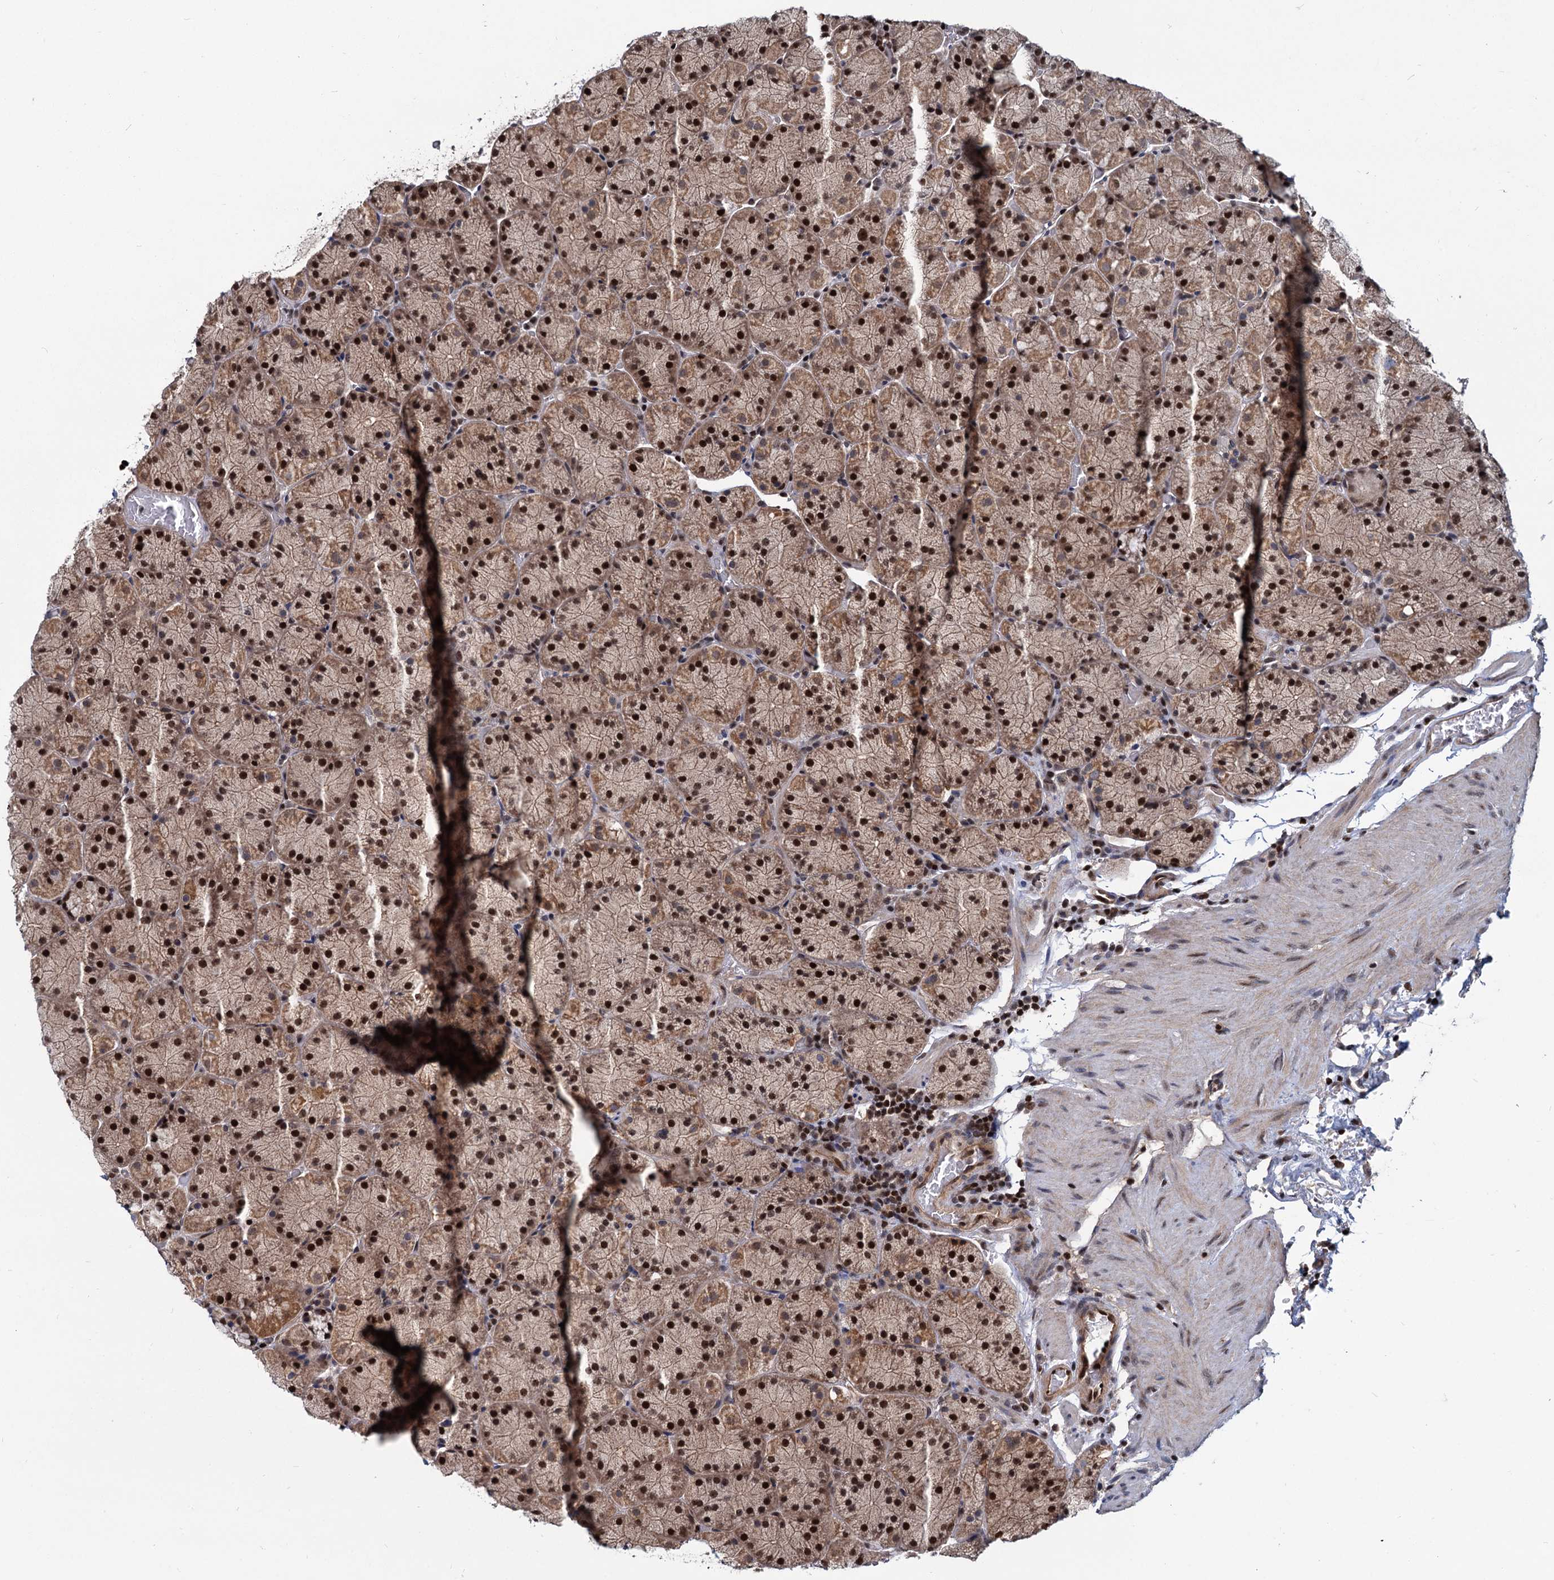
{"staining": {"intensity": "strong", "quantity": ">75%", "location": "cytoplasmic/membranous,nuclear"}, "tissue": "stomach", "cell_type": "Glandular cells", "image_type": "normal", "snomed": [{"axis": "morphology", "description": "Normal tissue, NOS"}, {"axis": "topography", "description": "Stomach, upper"}, {"axis": "topography", "description": "Stomach, lower"}], "caption": "IHC (DAB) staining of unremarkable stomach exhibits strong cytoplasmic/membranous,nuclear protein expression in about >75% of glandular cells. Nuclei are stained in blue.", "gene": "UBLCP1", "patient": {"sex": "male", "age": 80}}